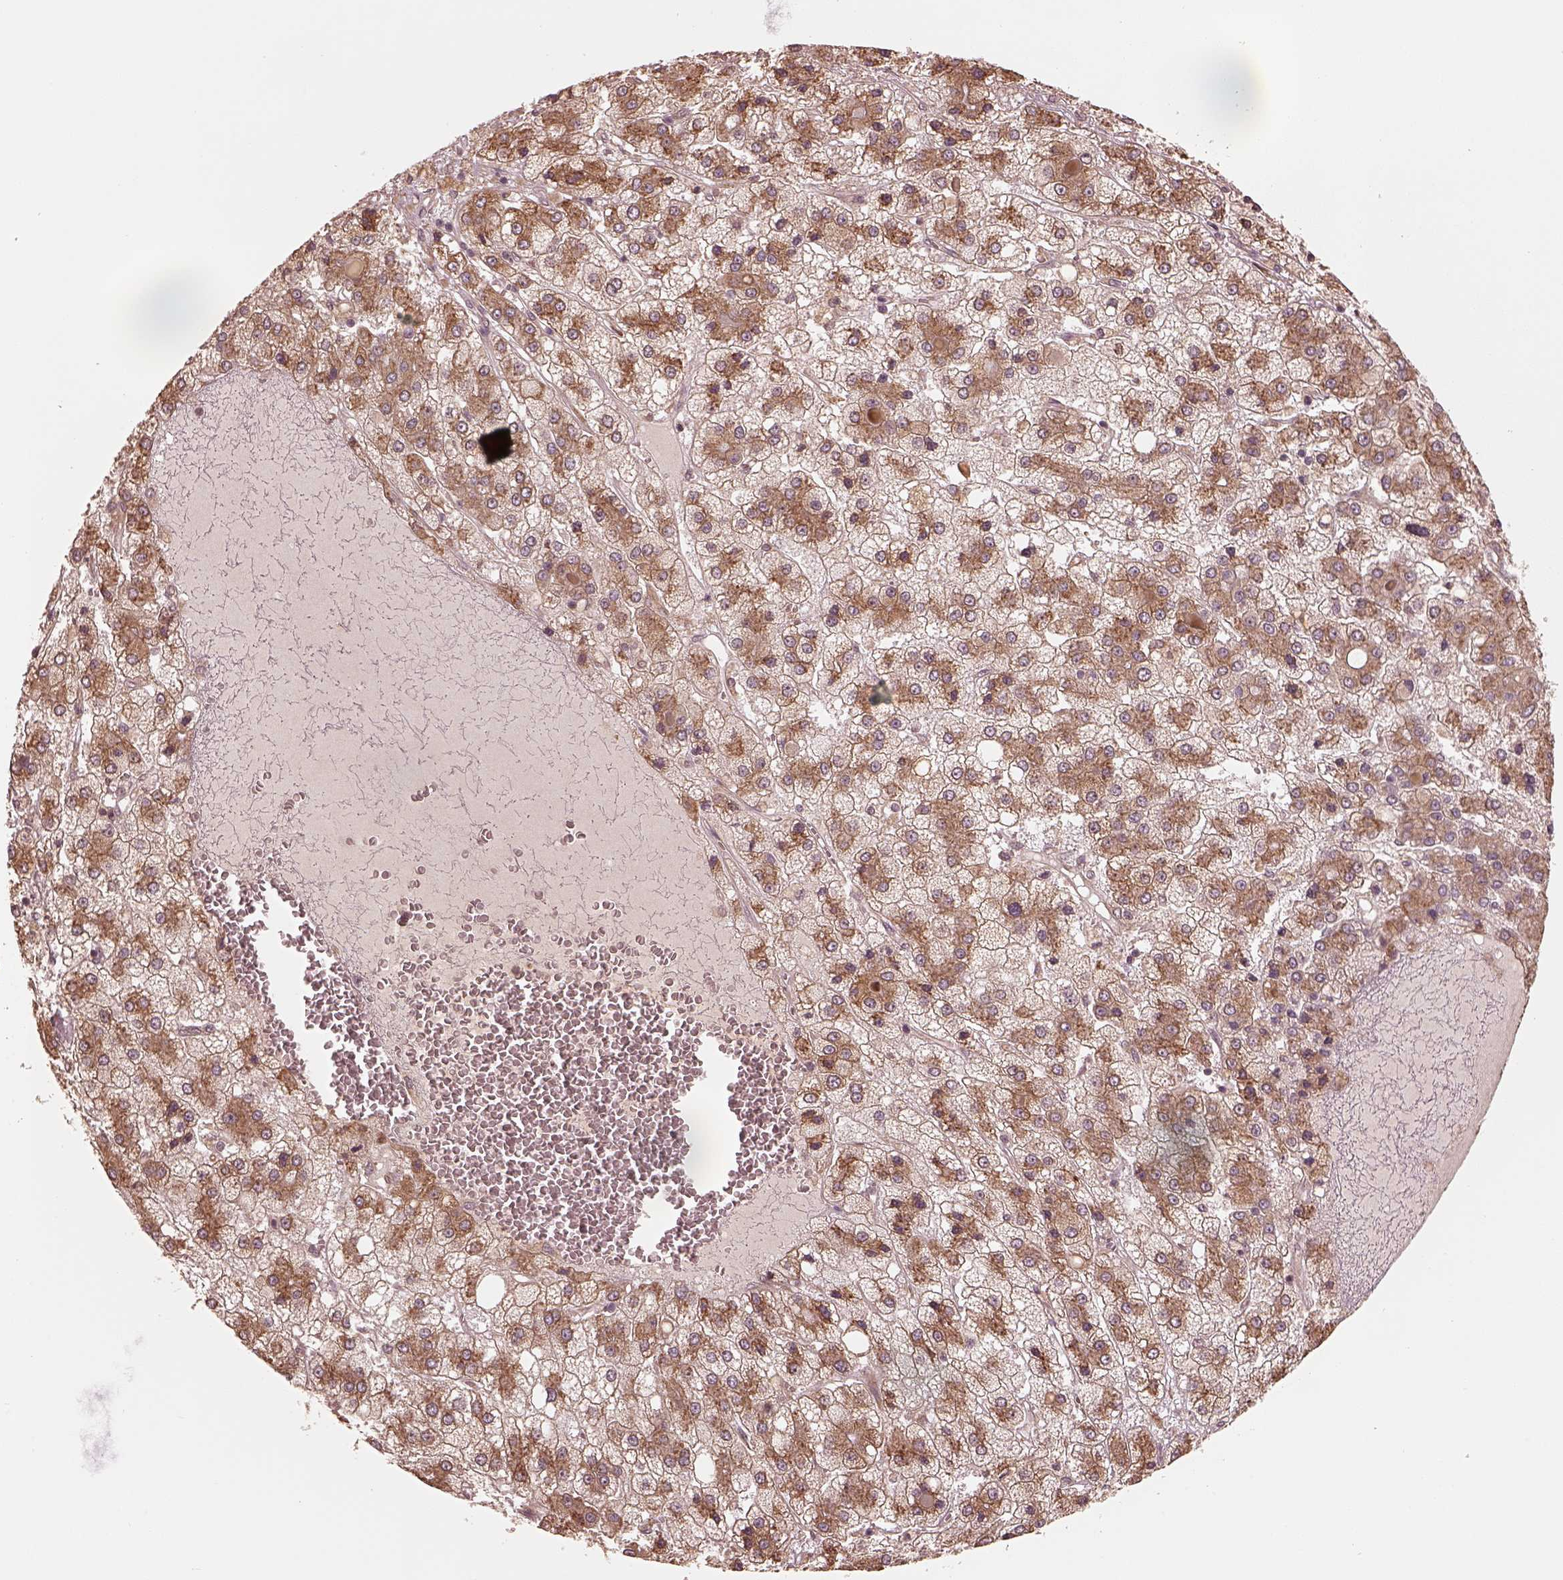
{"staining": {"intensity": "moderate", "quantity": ">75%", "location": "cytoplasmic/membranous"}, "tissue": "liver cancer", "cell_type": "Tumor cells", "image_type": "cancer", "snomed": [{"axis": "morphology", "description": "Carcinoma, Hepatocellular, NOS"}, {"axis": "topography", "description": "Liver"}], "caption": "There is medium levels of moderate cytoplasmic/membranous expression in tumor cells of hepatocellular carcinoma (liver), as demonstrated by immunohistochemical staining (brown color).", "gene": "RPS5", "patient": {"sex": "male", "age": 73}}